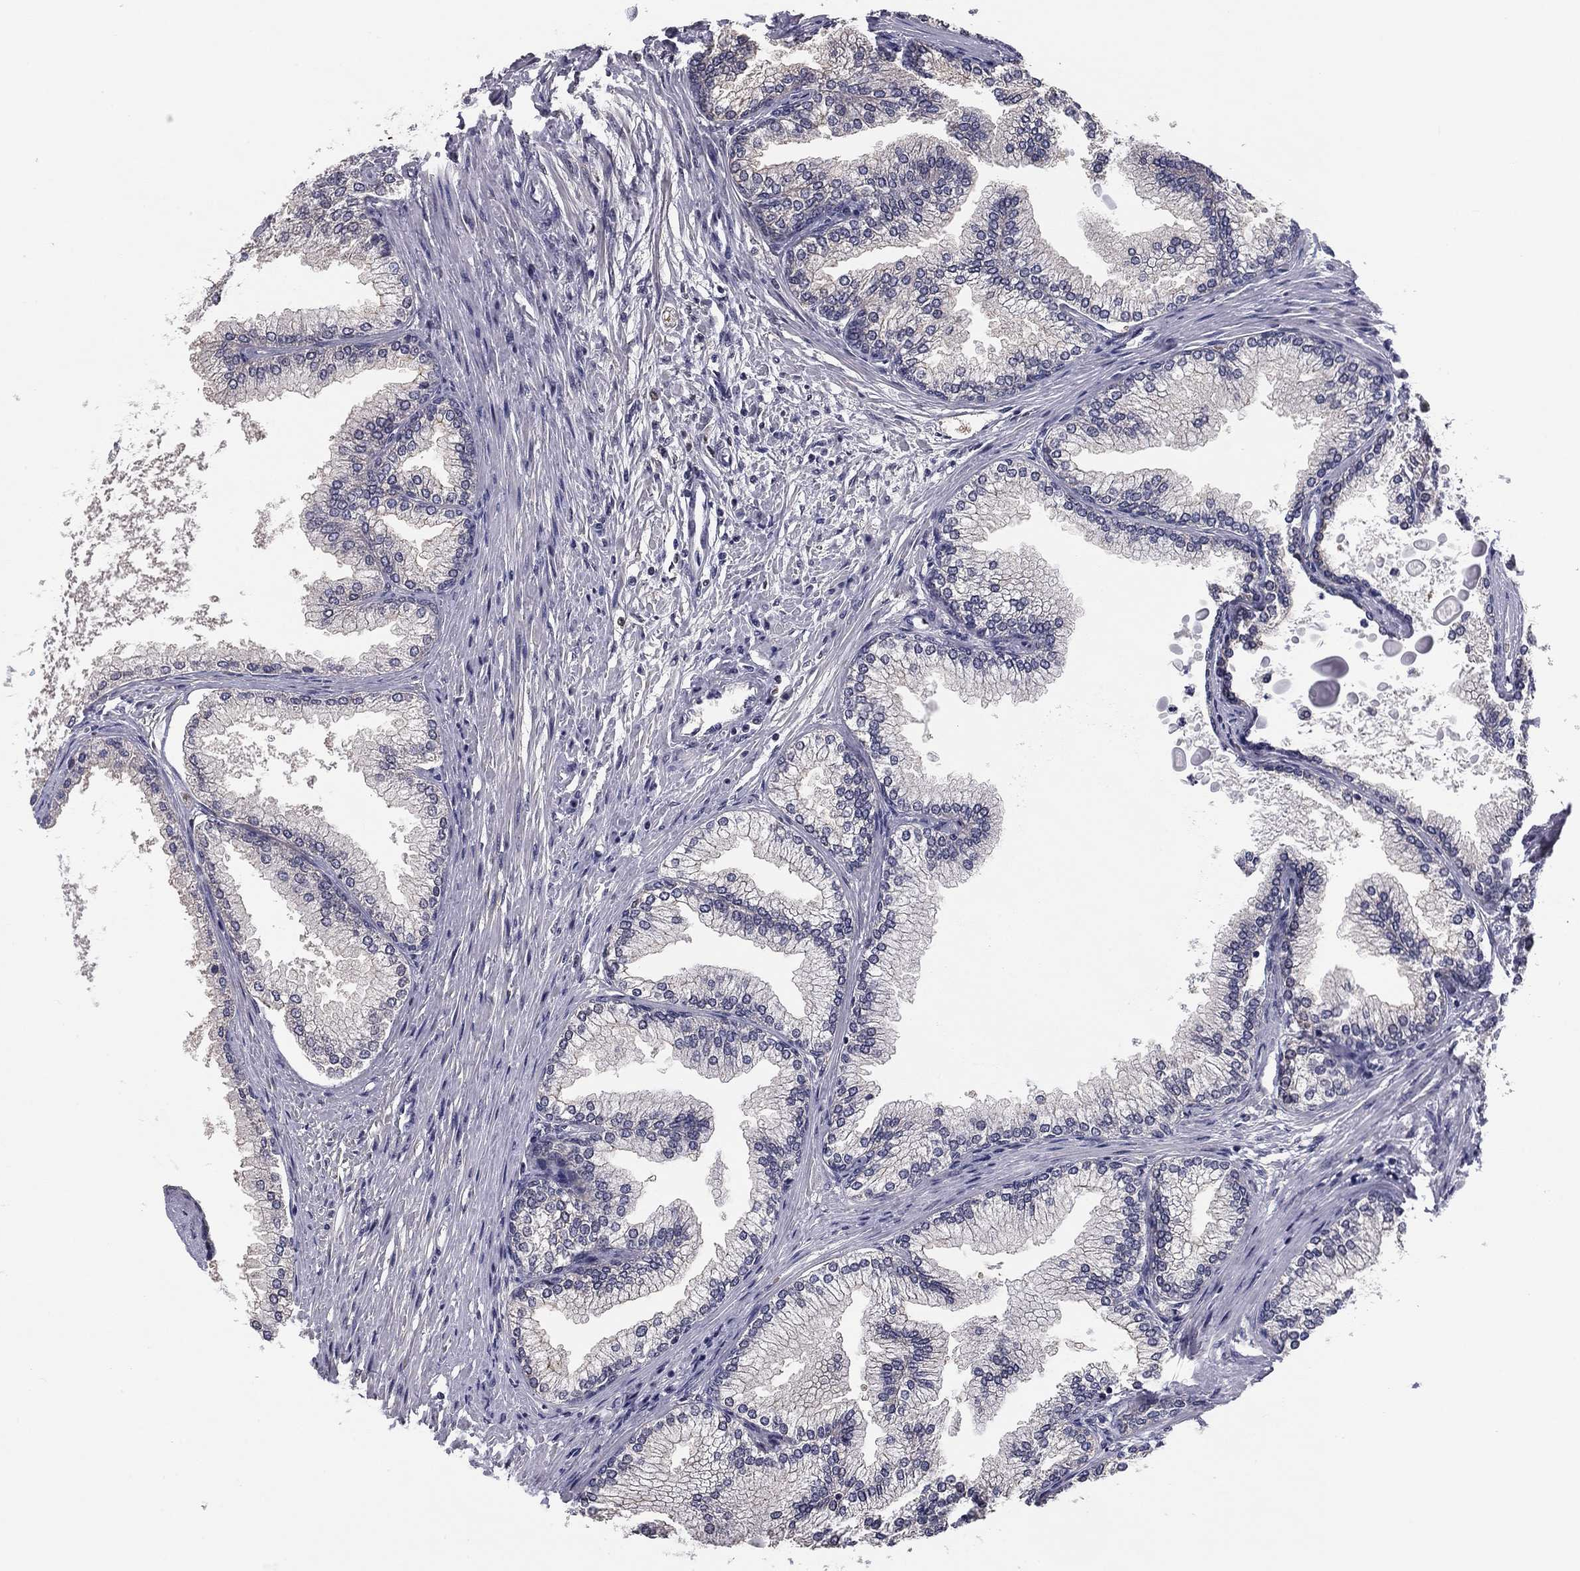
{"staining": {"intensity": "negative", "quantity": "none", "location": "none"}, "tissue": "prostate", "cell_type": "Glandular cells", "image_type": "normal", "snomed": [{"axis": "morphology", "description": "Normal tissue, NOS"}, {"axis": "topography", "description": "Prostate"}], "caption": "Glandular cells show no significant protein positivity in unremarkable prostate. (DAB immunohistochemistry, high magnification).", "gene": "HSPB2", "patient": {"sex": "male", "age": 72}}